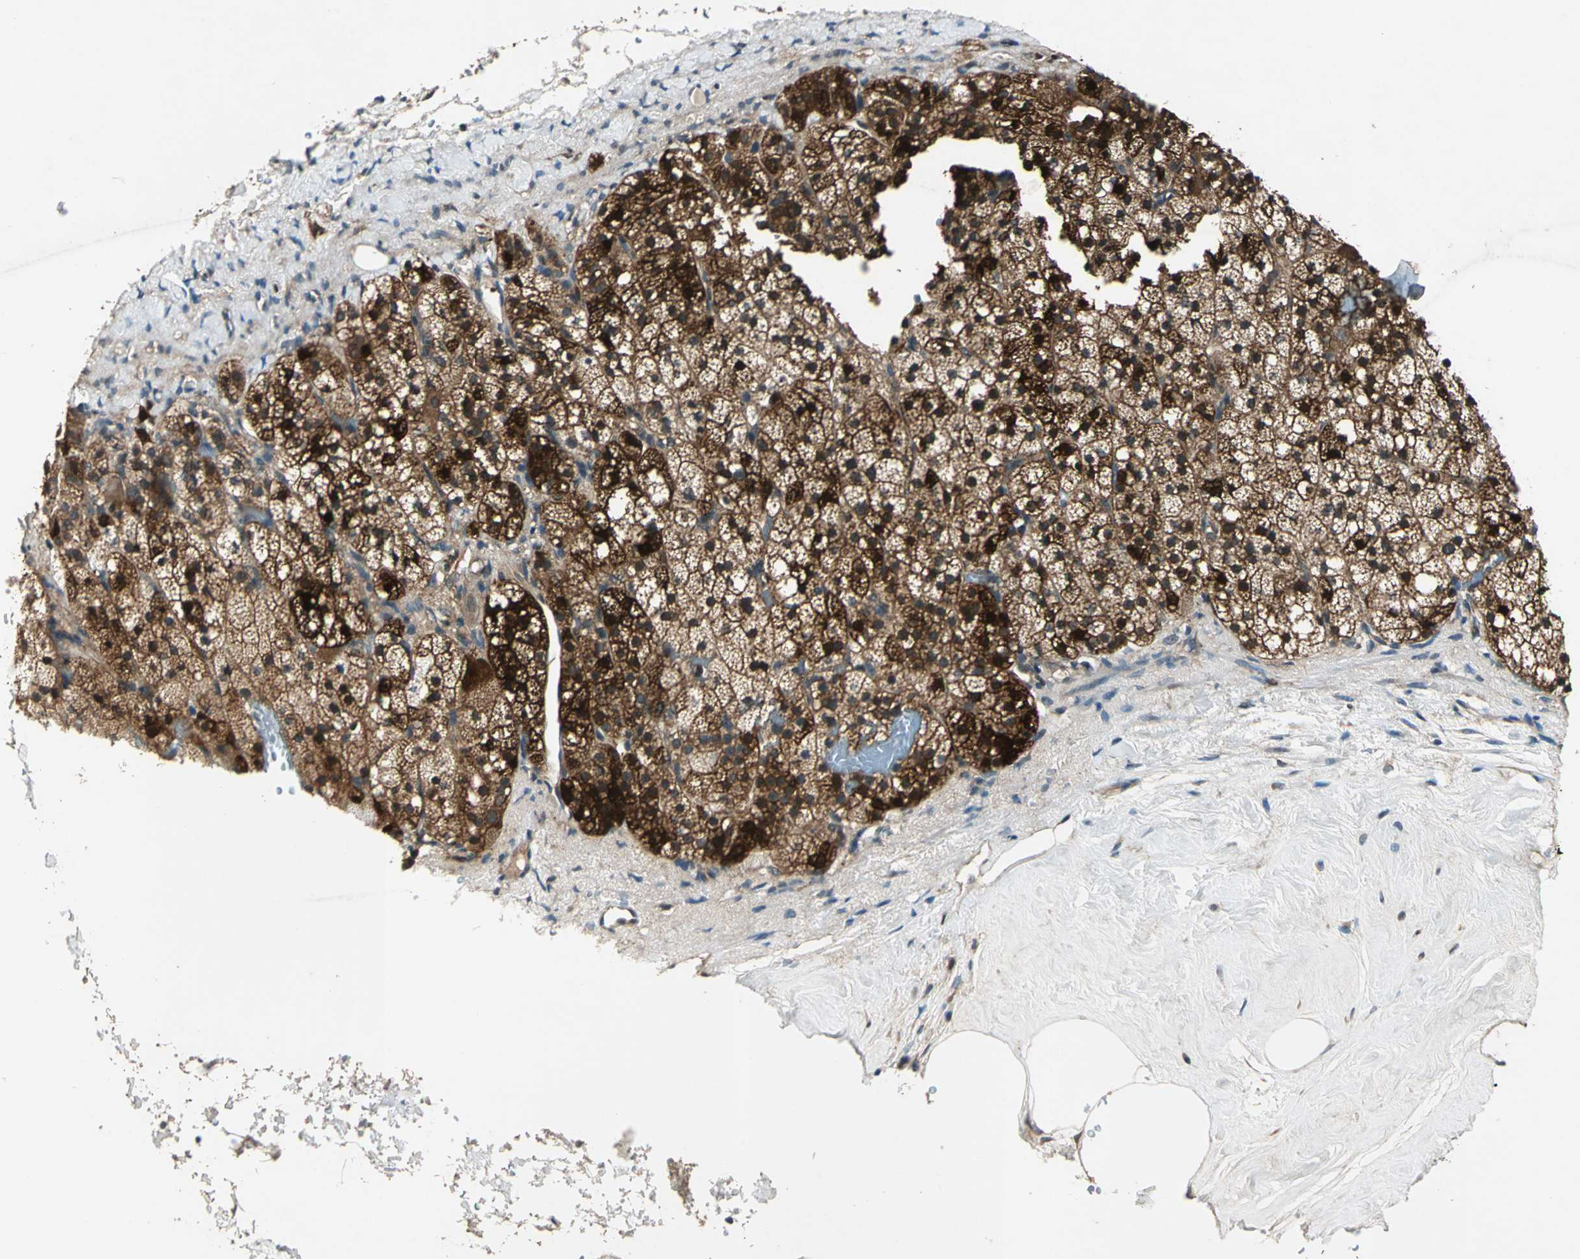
{"staining": {"intensity": "strong", "quantity": ">75%", "location": "cytoplasmic/membranous,nuclear"}, "tissue": "adrenal gland", "cell_type": "Glandular cells", "image_type": "normal", "snomed": [{"axis": "morphology", "description": "Normal tissue, NOS"}, {"axis": "topography", "description": "Adrenal gland"}], "caption": "Adrenal gland stained for a protein (brown) demonstrates strong cytoplasmic/membranous,nuclear positive positivity in about >75% of glandular cells.", "gene": "RRM2B", "patient": {"sex": "male", "age": 35}}